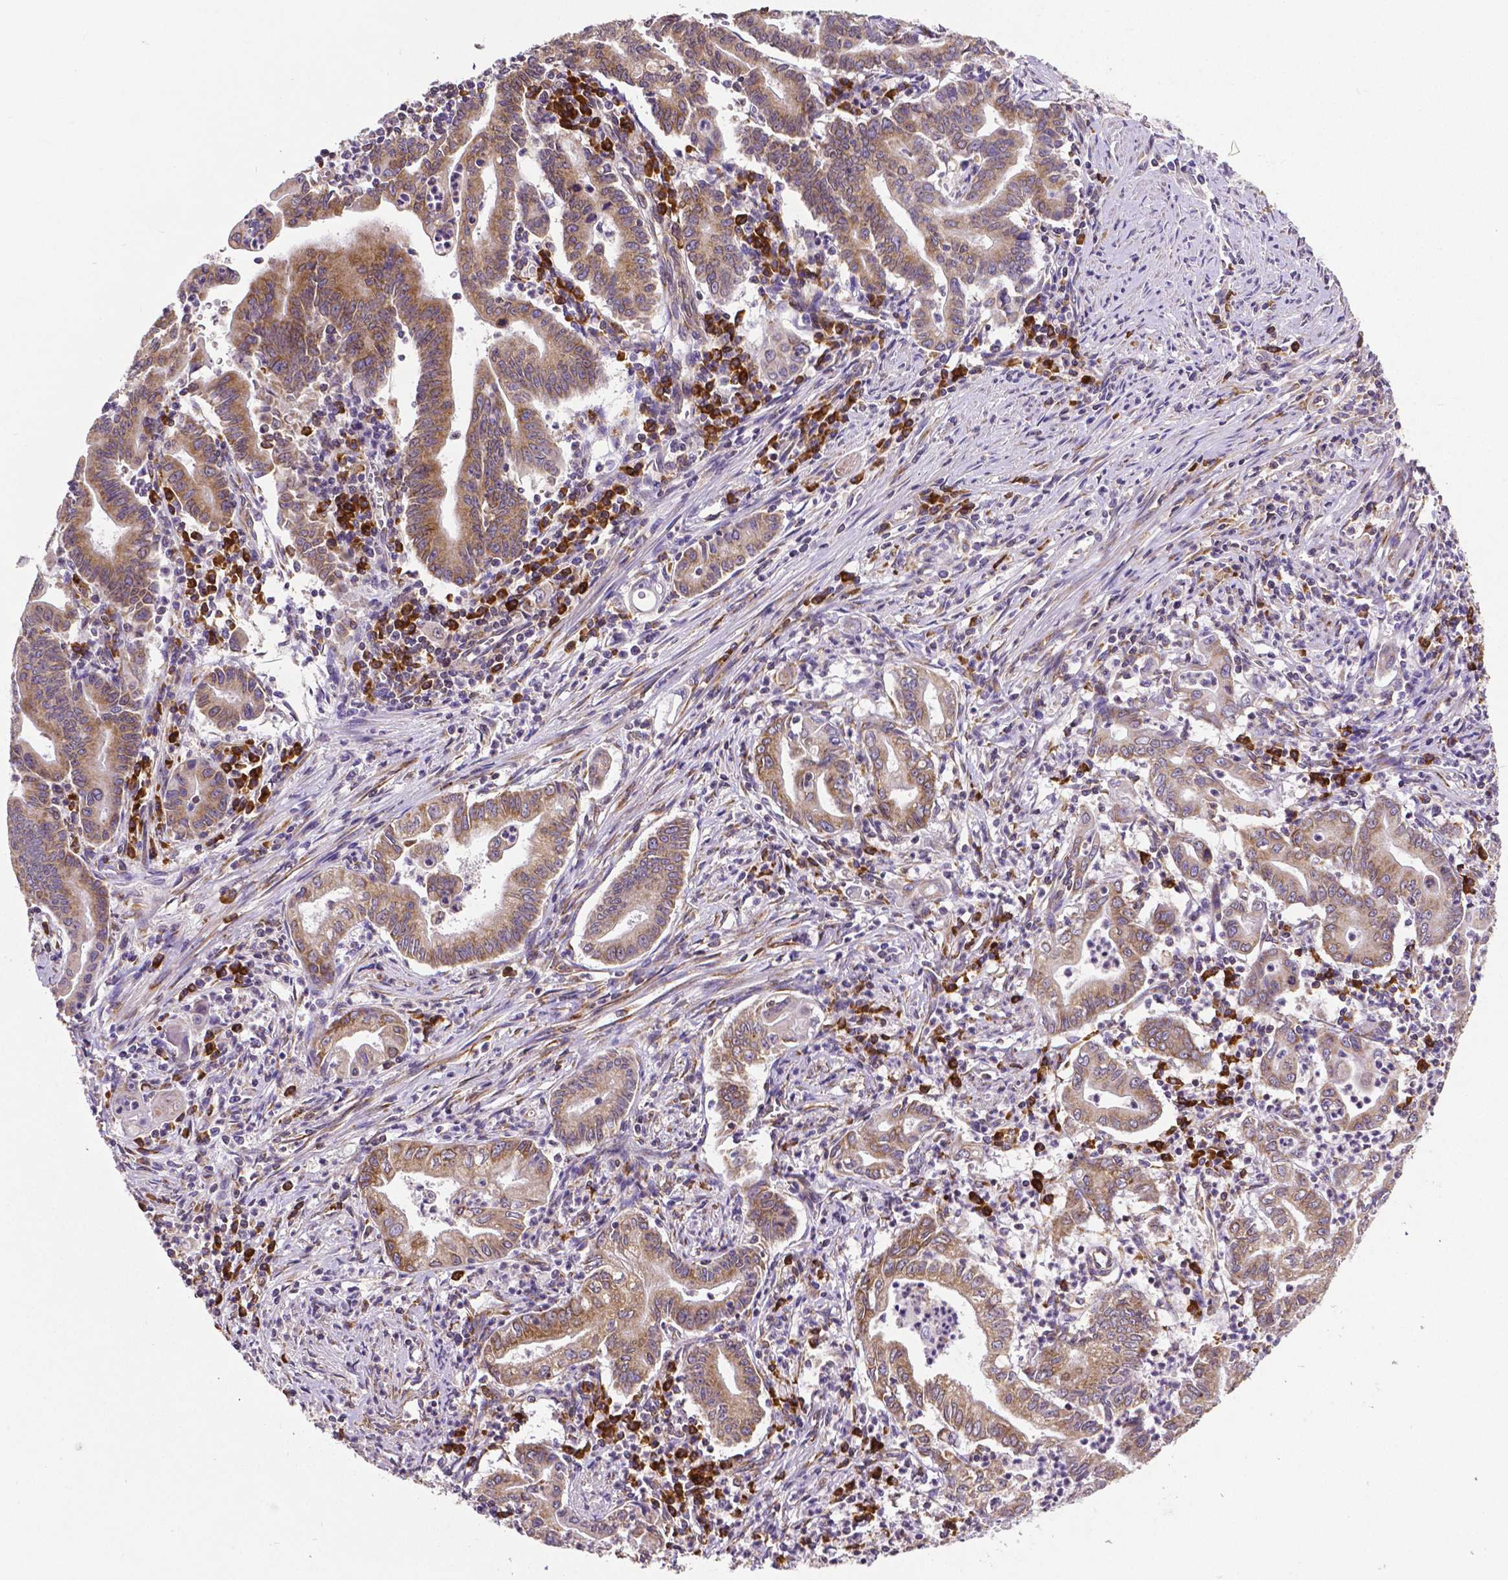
{"staining": {"intensity": "moderate", "quantity": ">75%", "location": "cytoplasmic/membranous"}, "tissue": "stomach cancer", "cell_type": "Tumor cells", "image_type": "cancer", "snomed": [{"axis": "morphology", "description": "Adenocarcinoma, NOS"}, {"axis": "topography", "description": "Stomach, upper"}], "caption": "This micrograph exhibits IHC staining of stomach cancer, with medium moderate cytoplasmic/membranous staining in approximately >75% of tumor cells.", "gene": "MTDH", "patient": {"sex": "female", "age": 79}}